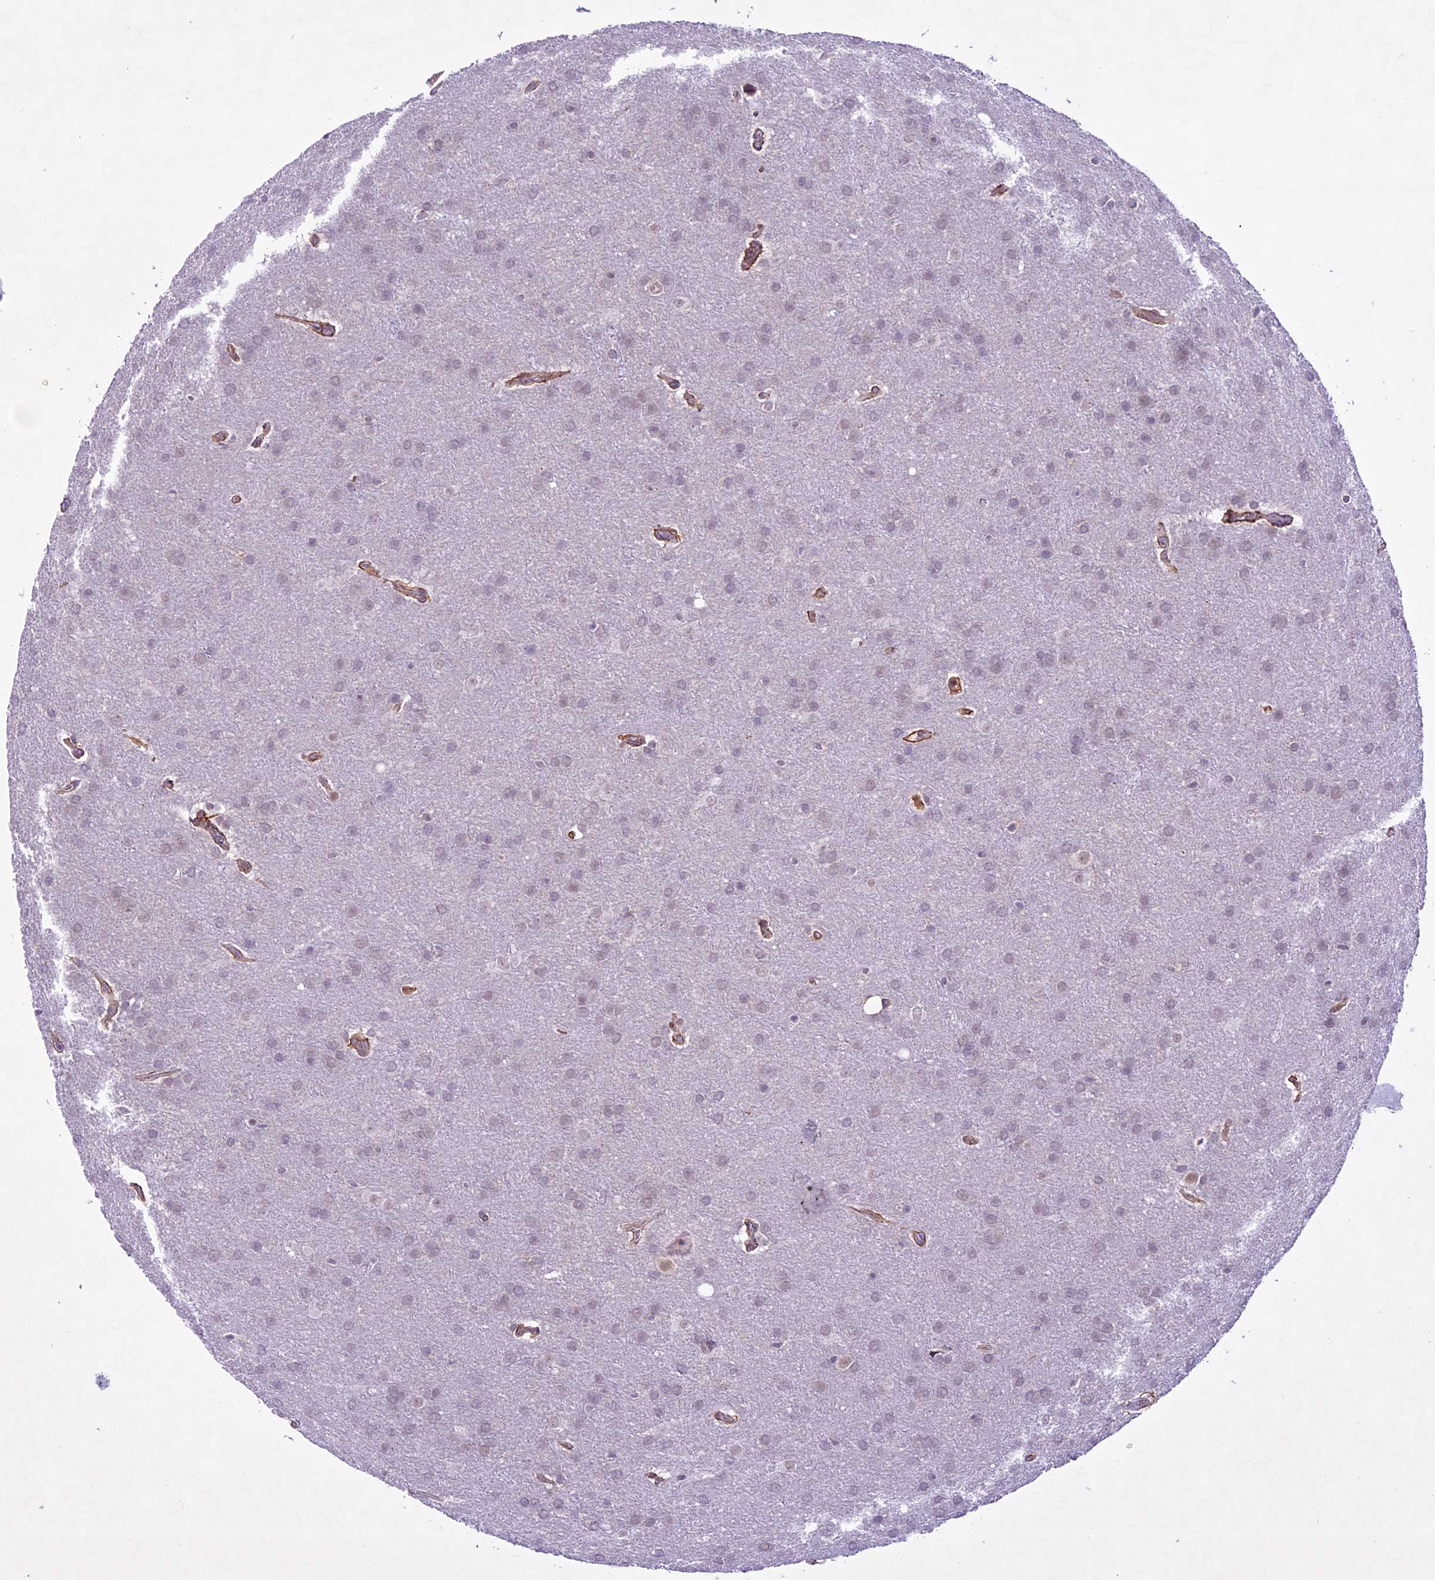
{"staining": {"intensity": "negative", "quantity": "none", "location": "none"}, "tissue": "glioma", "cell_type": "Tumor cells", "image_type": "cancer", "snomed": [{"axis": "morphology", "description": "Glioma, malignant, Low grade"}, {"axis": "topography", "description": "Brain"}], "caption": "A high-resolution image shows IHC staining of malignant glioma (low-grade), which reveals no significant staining in tumor cells.", "gene": "SHKBP1", "patient": {"sex": "female", "age": 32}}